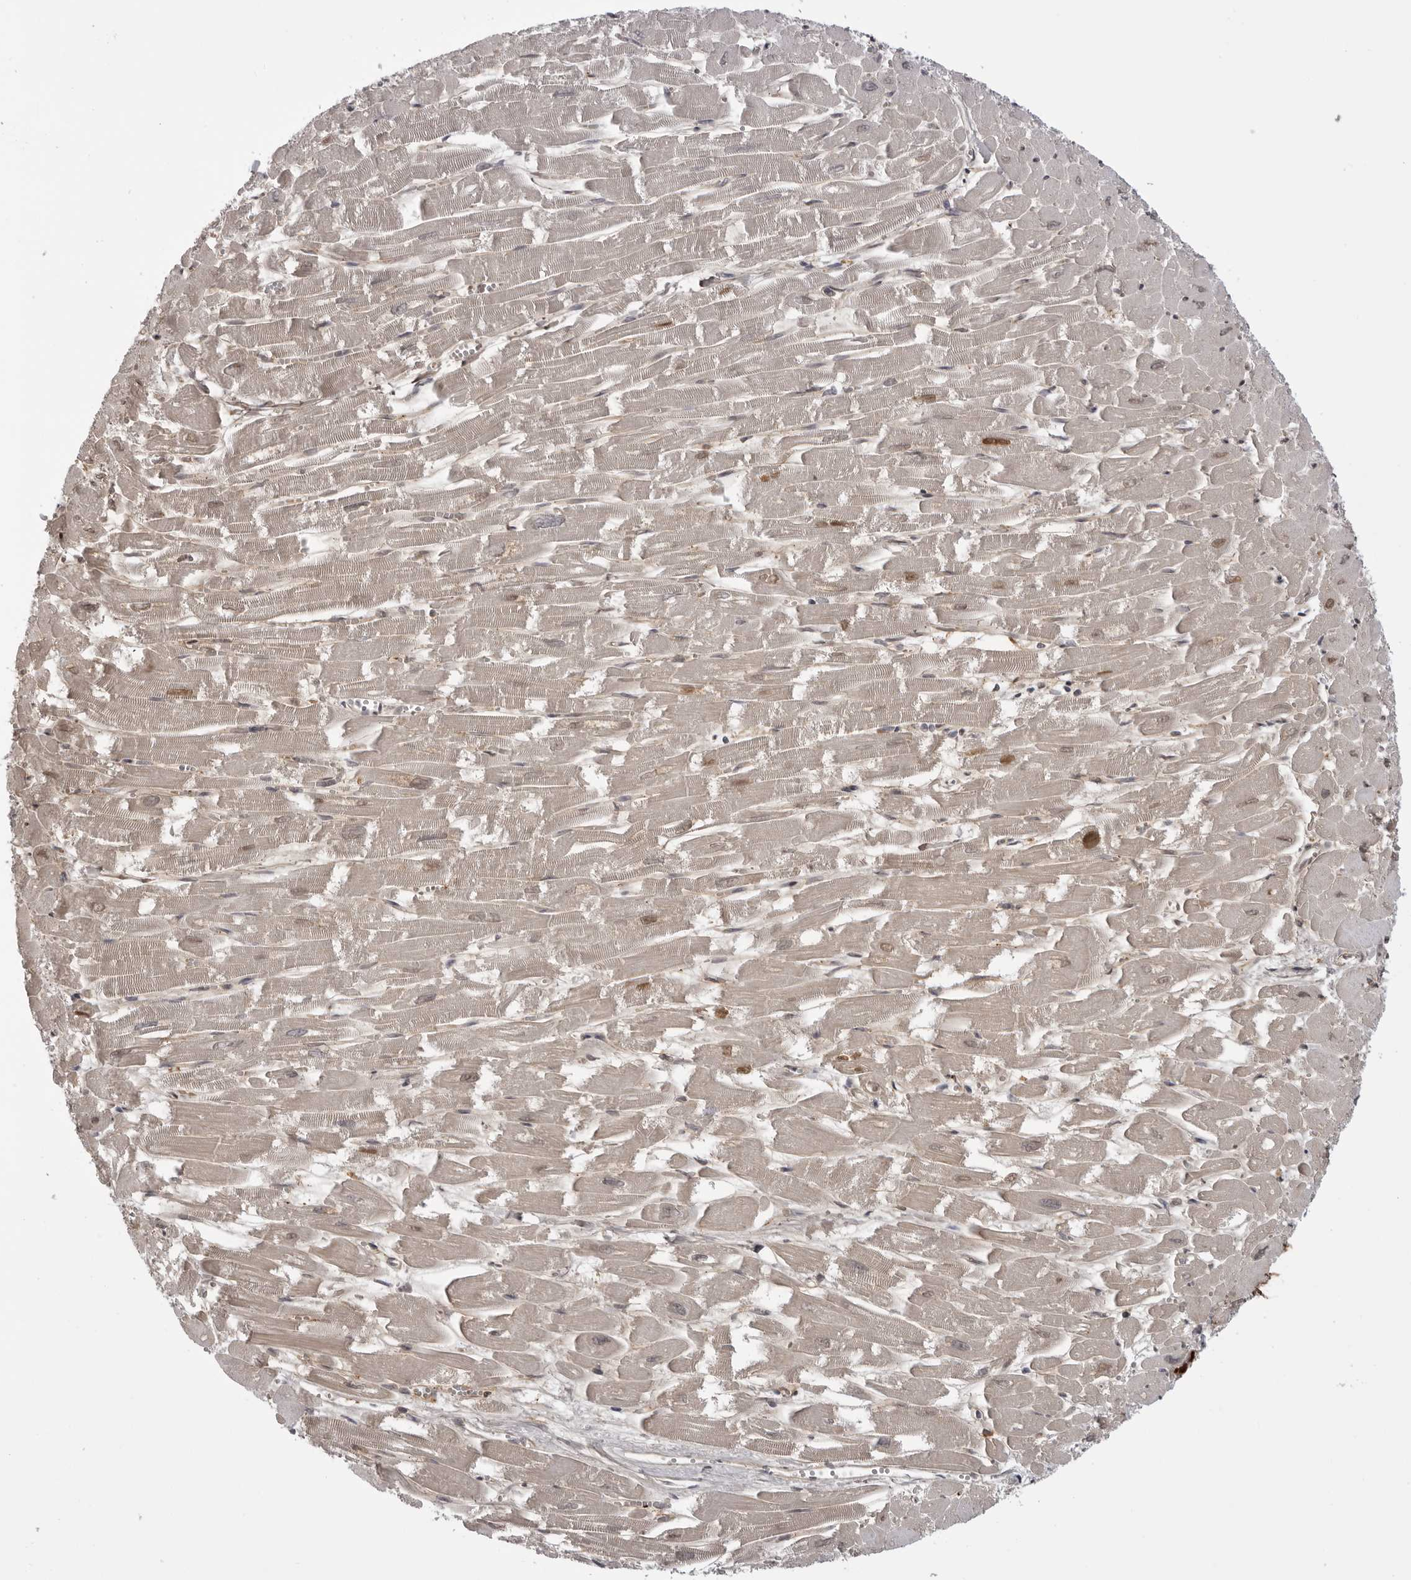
{"staining": {"intensity": "moderate", "quantity": "<25%", "location": "cytoplasmic/membranous,nuclear"}, "tissue": "heart muscle", "cell_type": "Cardiomyocytes", "image_type": "normal", "snomed": [{"axis": "morphology", "description": "Normal tissue, NOS"}, {"axis": "topography", "description": "Heart"}], "caption": "A histopathology image of human heart muscle stained for a protein displays moderate cytoplasmic/membranous,nuclear brown staining in cardiomyocytes. (DAB (3,3'-diaminobenzidine) IHC with brightfield microscopy, high magnification).", "gene": "PLEKHF2", "patient": {"sex": "male", "age": 54}}